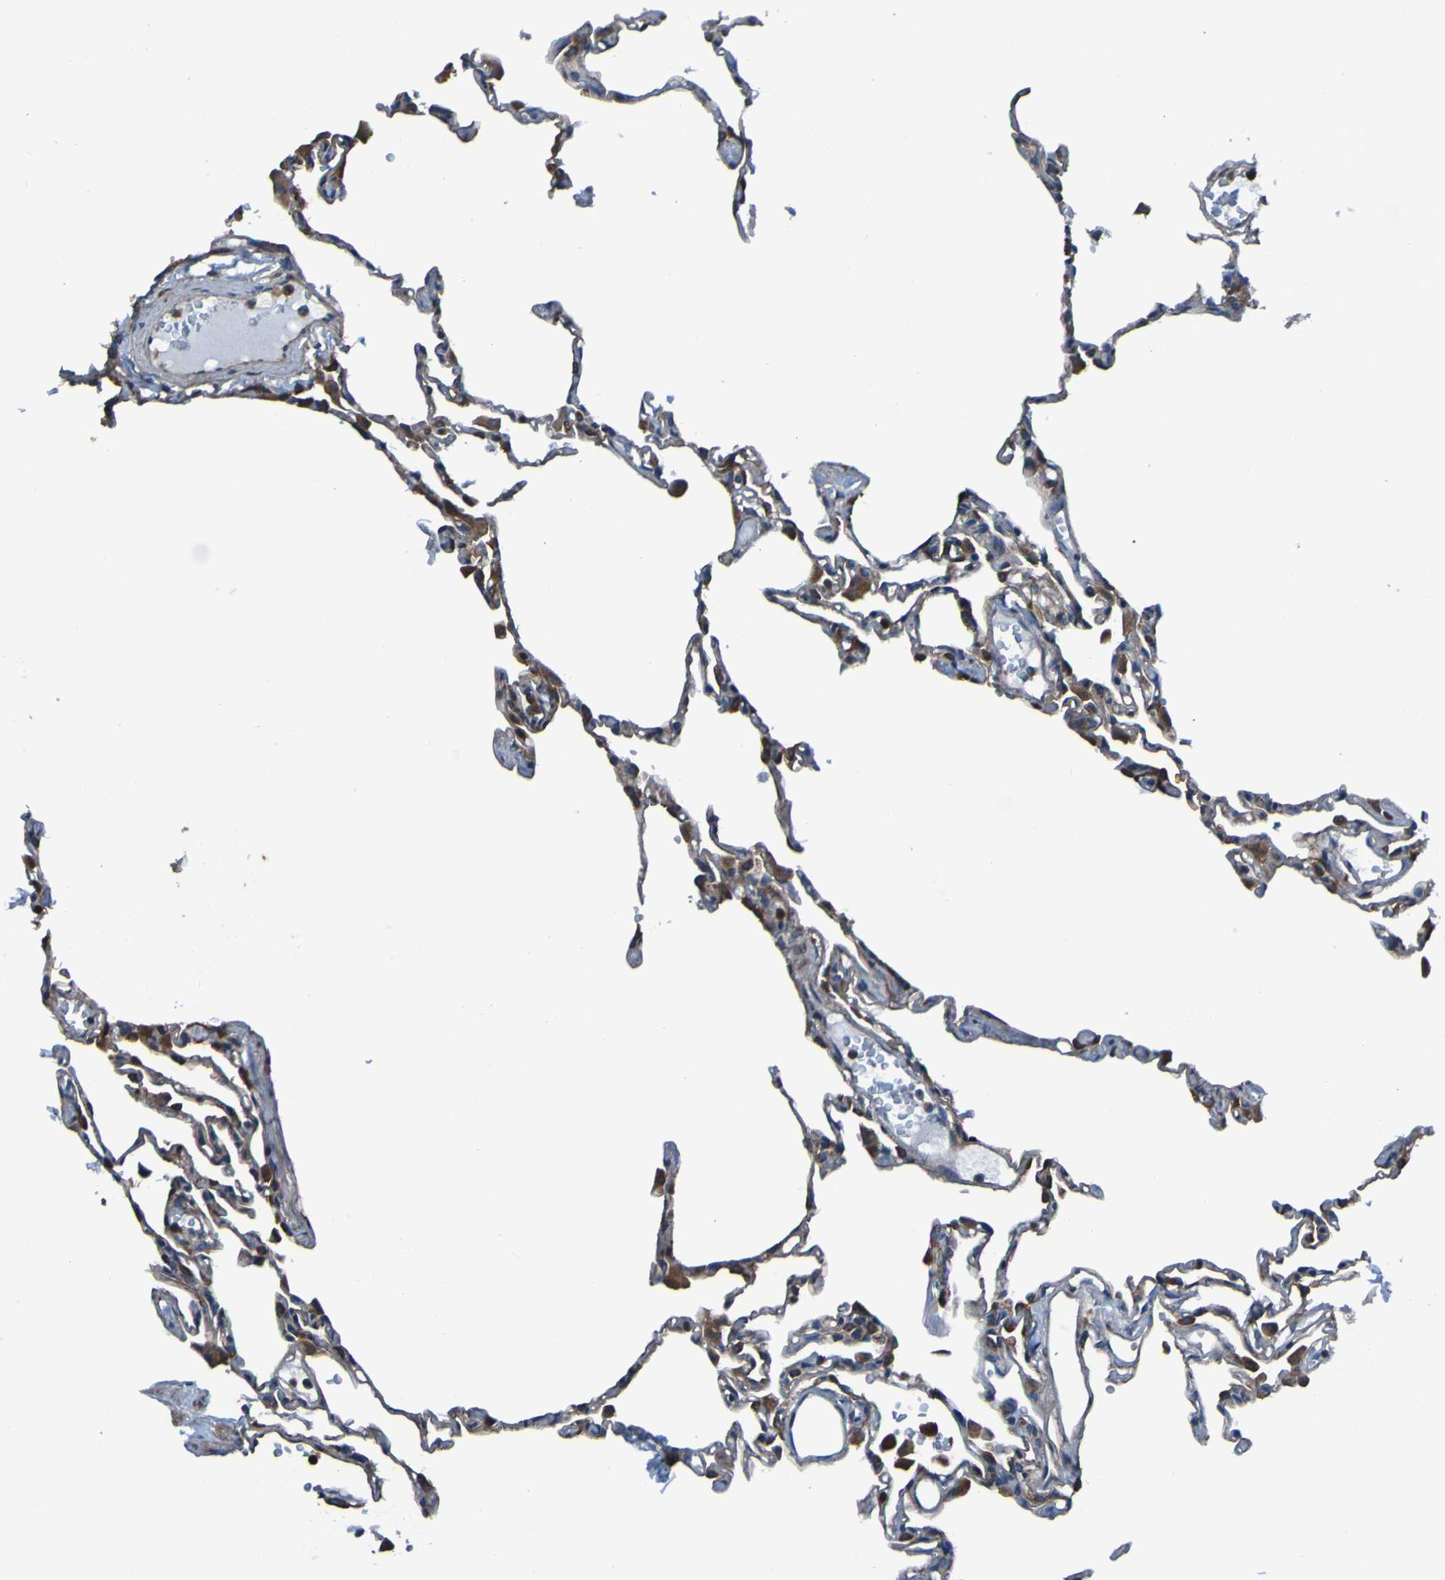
{"staining": {"intensity": "moderate", "quantity": "25%-75%", "location": "cytoplasmic/membranous"}, "tissue": "lung", "cell_type": "Alveolar cells", "image_type": "normal", "snomed": [{"axis": "morphology", "description": "Normal tissue, NOS"}, {"axis": "topography", "description": "Lung"}], "caption": "This image displays benign lung stained with immunohistochemistry to label a protein in brown. The cytoplasmic/membranous of alveolar cells show moderate positivity for the protein. Nuclei are counter-stained blue.", "gene": "RAB5B", "patient": {"sex": "female", "age": 49}}